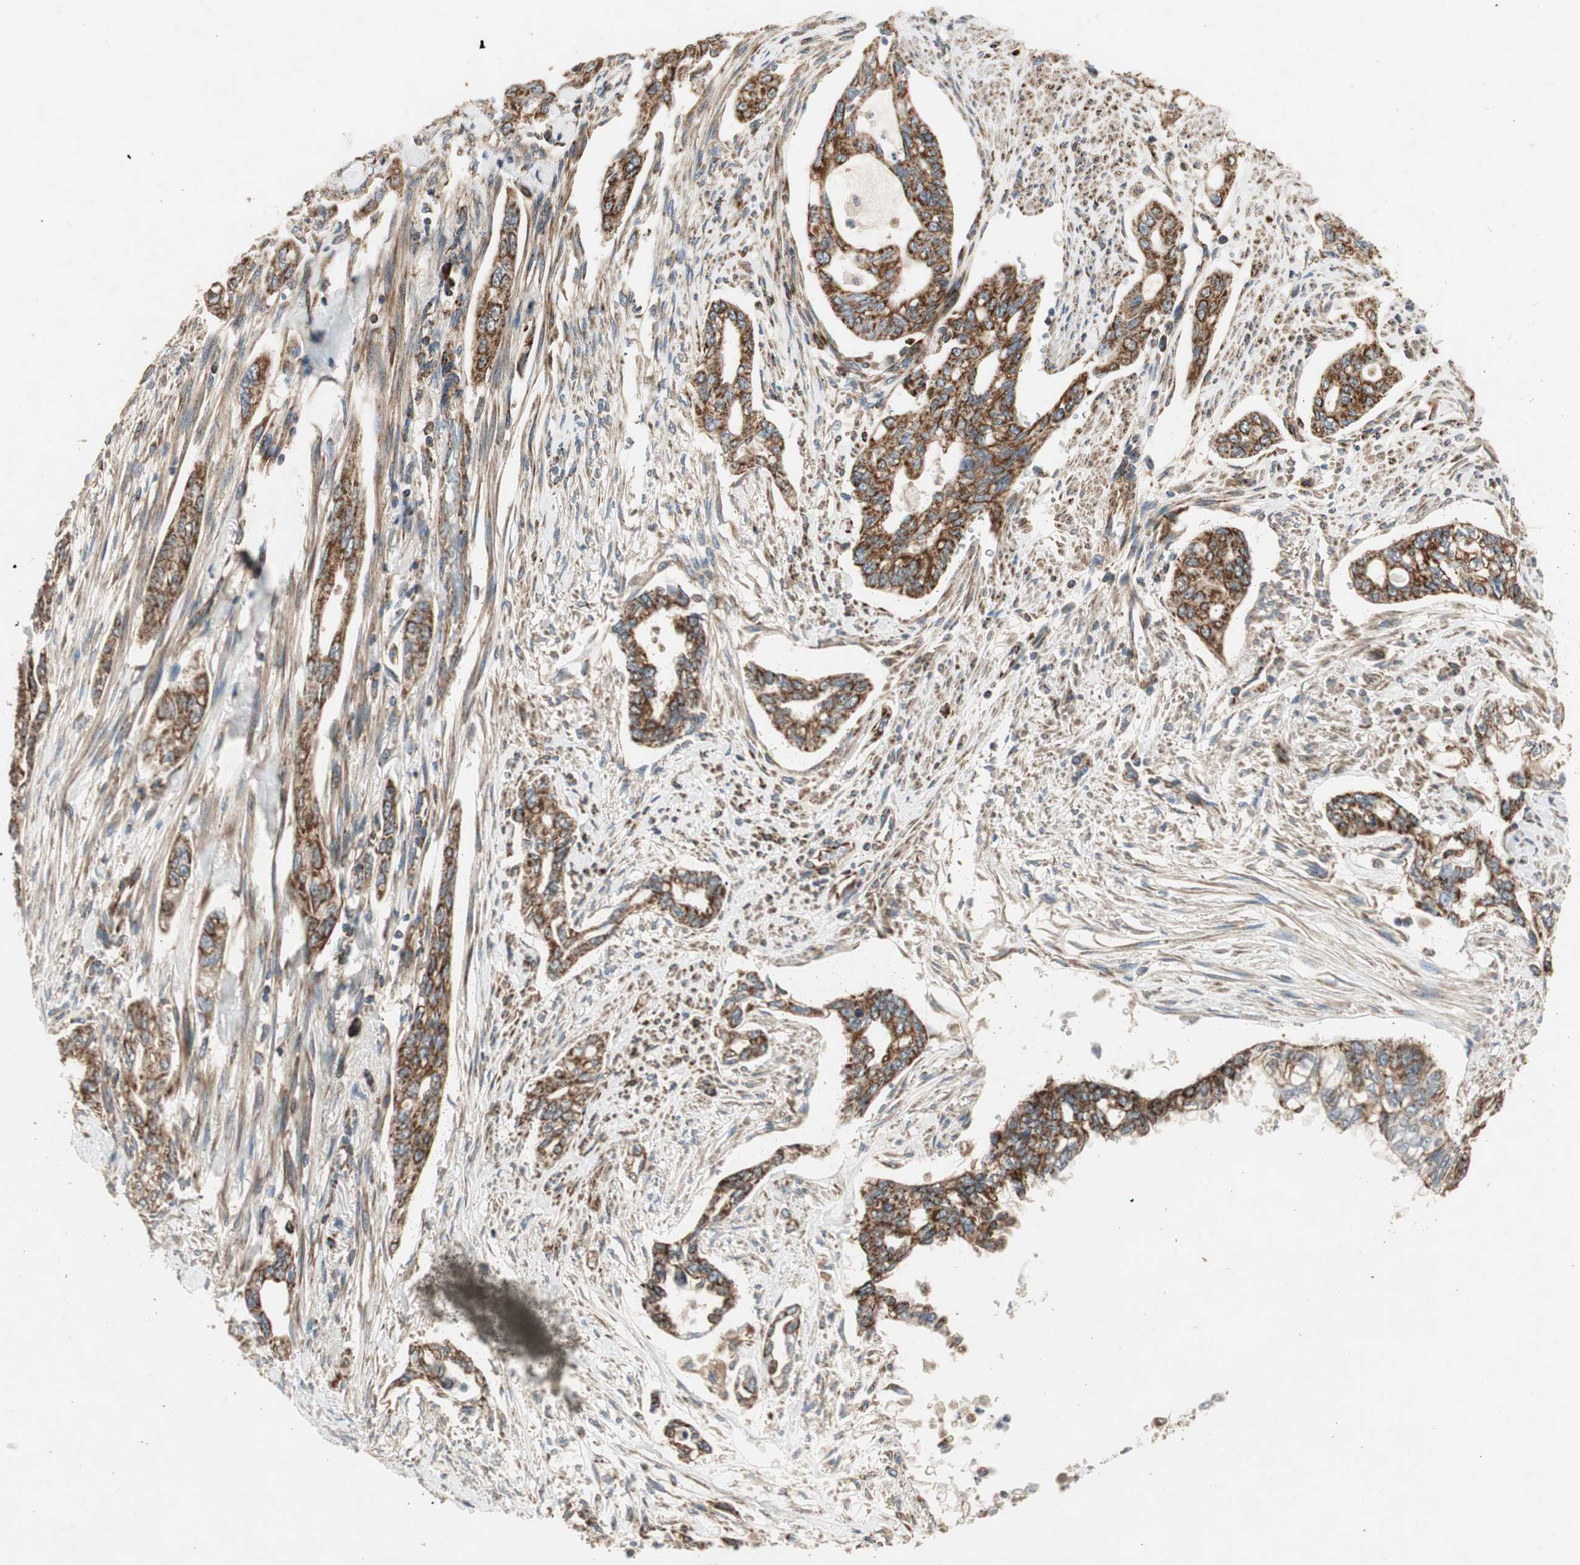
{"staining": {"intensity": "strong", "quantity": ">75%", "location": "cytoplasmic/membranous"}, "tissue": "pancreatic cancer", "cell_type": "Tumor cells", "image_type": "cancer", "snomed": [{"axis": "morphology", "description": "Normal tissue, NOS"}, {"axis": "topography", "description": "Pancreas"}], "caption": "High-magnification brightfield microscopy of pancreatic cancer stained with DAB (brown) and counterstained with hematoxylin (blue). tumor cells exhibit strong cytoplasmic/membranous staining is seen in about>75% of cells.", "gene": "AKAP1", "patient": {"sex": "male", "age": 42}}